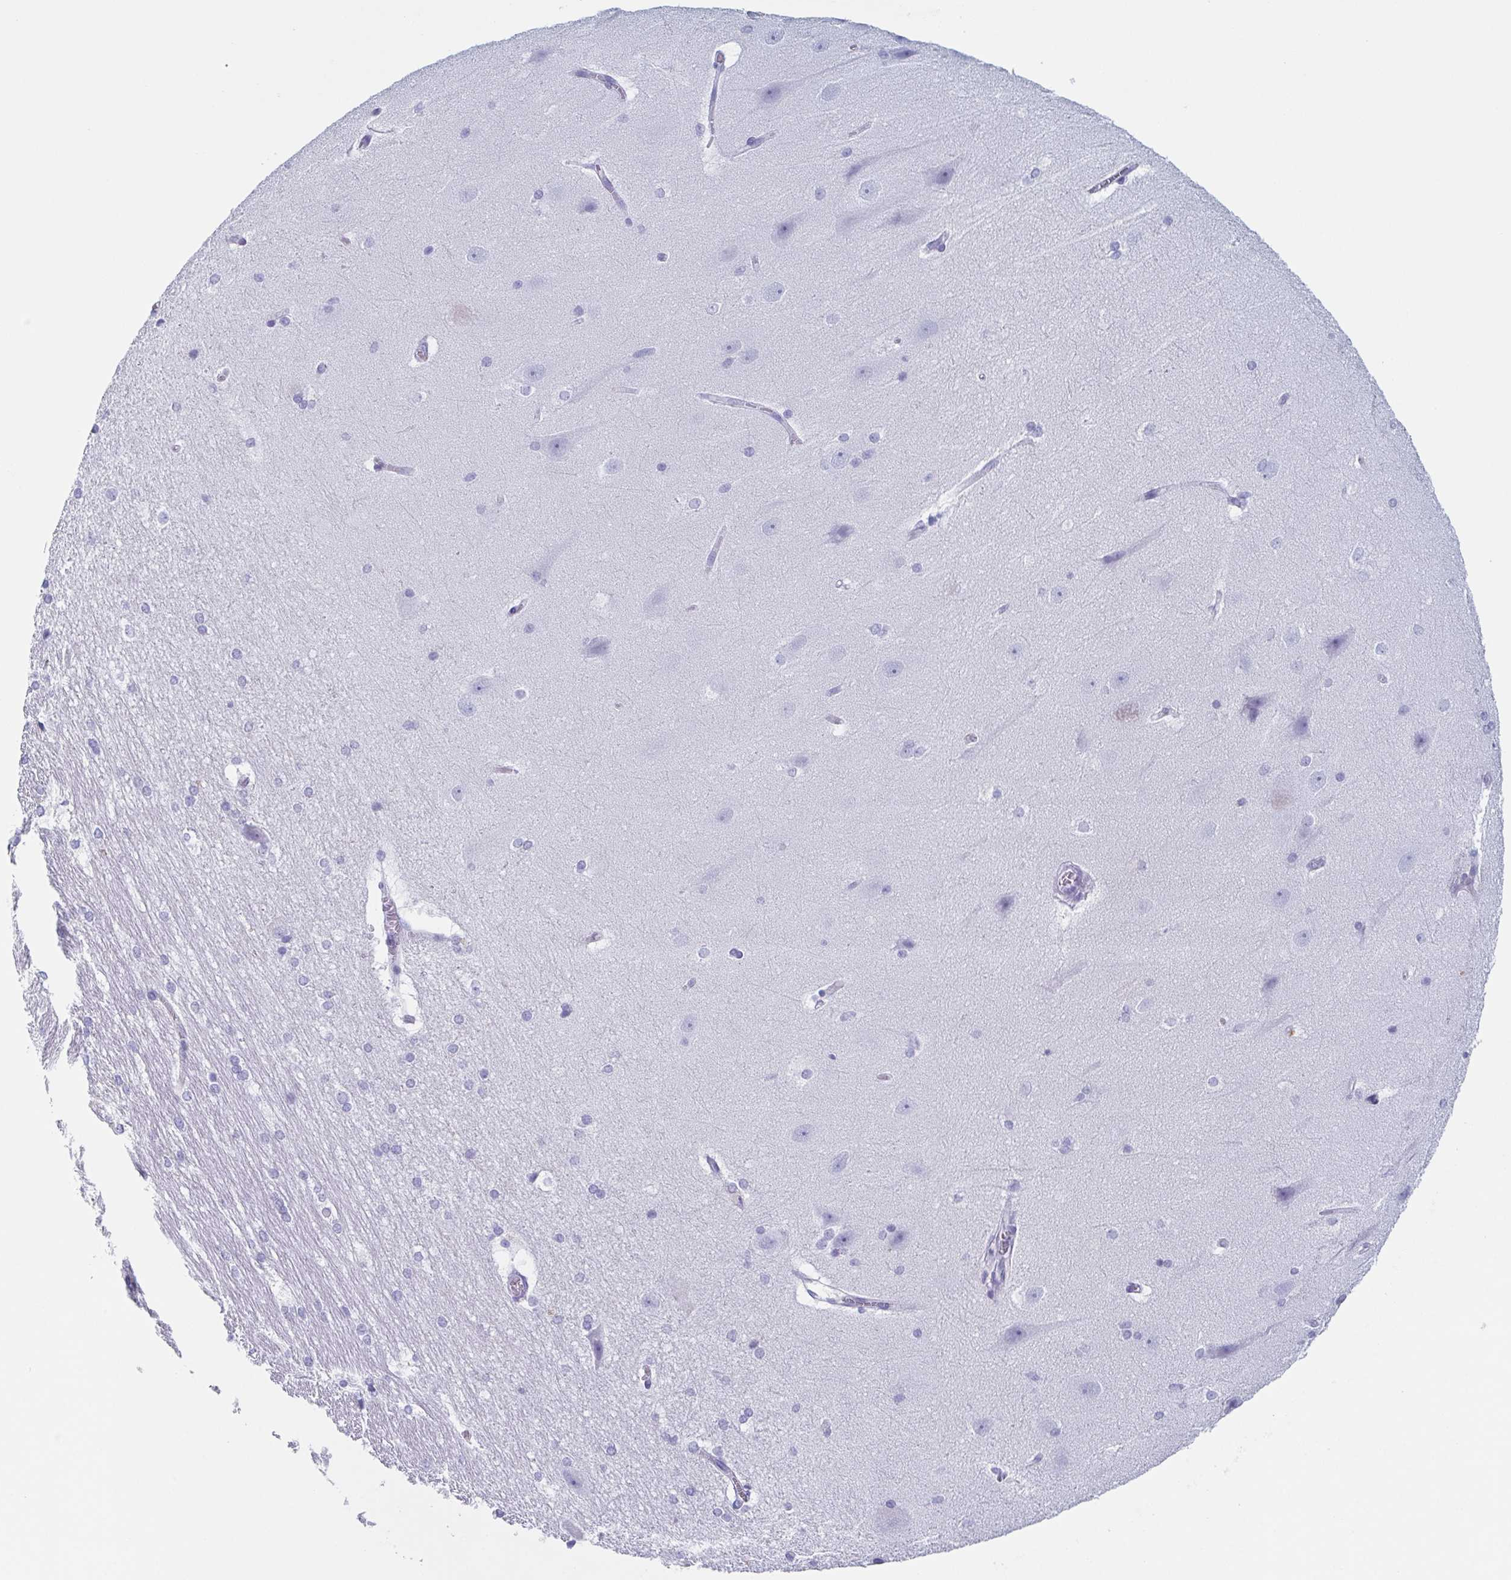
{"staining": {"intensity": "negative", "quantity": "none", "location": "none"}, "tissue": "hippocampus", "cell_type": "Glial cells", "image_type": "normal", "snomed": [{"axis": "morphology", "description": "Normal tissue, NOS"}, {"axis": "topography", "description": "Cerebral cortex"}, {"axis": "topography", "description": "Hippocampus"}], "caption": "Glial cells show no significant staining in benign hippocampus. (Stains: DAB (3,3'-diaminobenzidine) IHC with hematoxylin counter stain, Microscopy: brightfield microscopy at high magnification).", "gene": "LYRM2", "patient": {"sex": "female", "age": 19}}